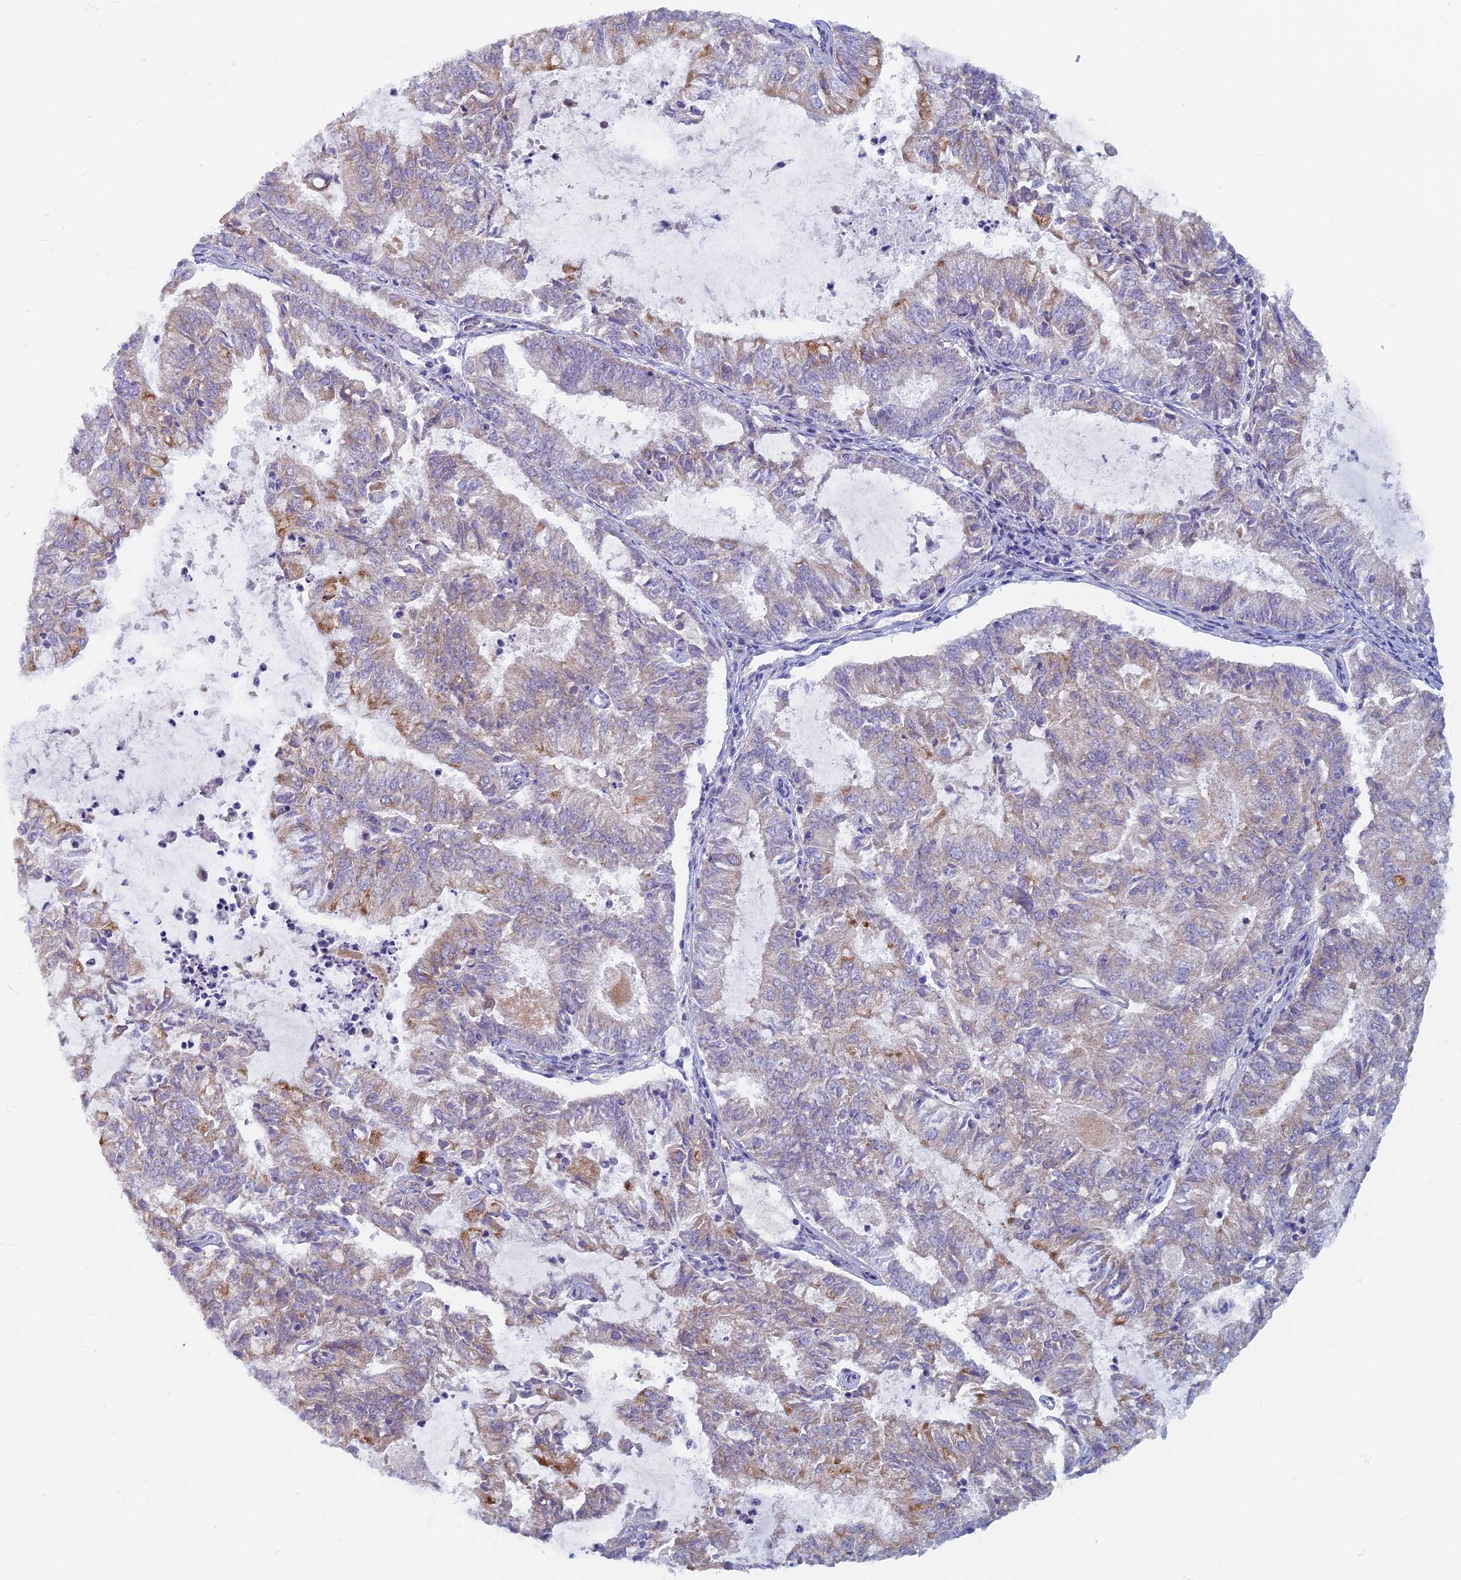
{"staining": {"intensity": "moderate", "quantity": "<25%", "location": "cytoplasmic/membranous"}, "tissue": "endometrial cancer", "cell_type": "Tumor cells", "image_type": "cancer", "snomed": [{"axis": "morphology", "description": "Adenocarcinoma, NOS"}, {"axis": "topography", "description": "Endometrium"}], "caption": "Protein staining of endometrial cancer tissue exhibits moderate cytoplasmic/membranous expression in about <25% of tumor cells. Immunohistochemistry stains the protein of interest in brown and the nuclei are stained blue.", "gene": "TMEM44", "patient": {"sex": "female", "age": 57}}